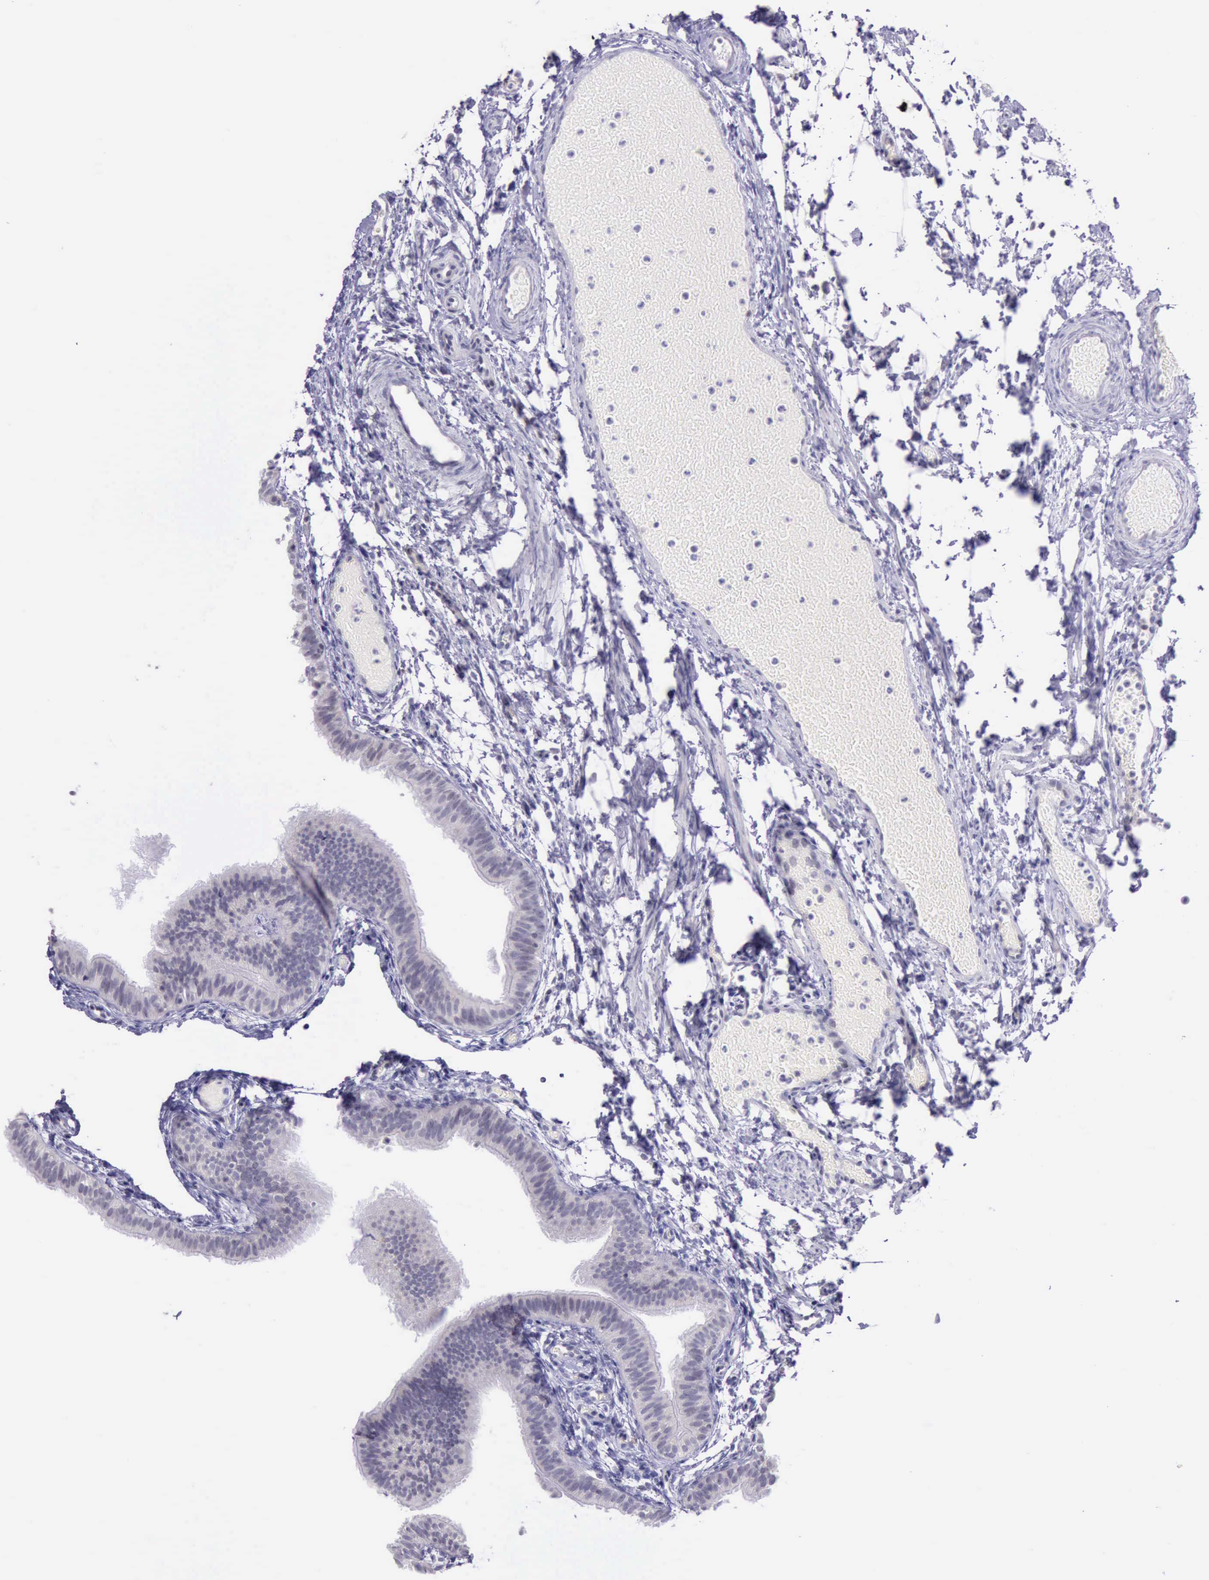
{"staining": {"intensity": "negative", "quantity": "none", "location": "none"}, "tissue": "fallopian tube", "cell_type": "Glandular cells", "image_type": "normal", "snomed": [{"axis": "morphology", "description": "Normal tissue, NOS"}, {"axis": "morphology", "description": "Dermoid, NOS"}, {"axis": "topography", "description": "Fallopian tube"}], "caption": "Protein analysis of unremarkable fallopian tube exhibits no significant expression in glandular cells.", "gene": "PARP1", "patient": {"sex": "female", "age": 33}}